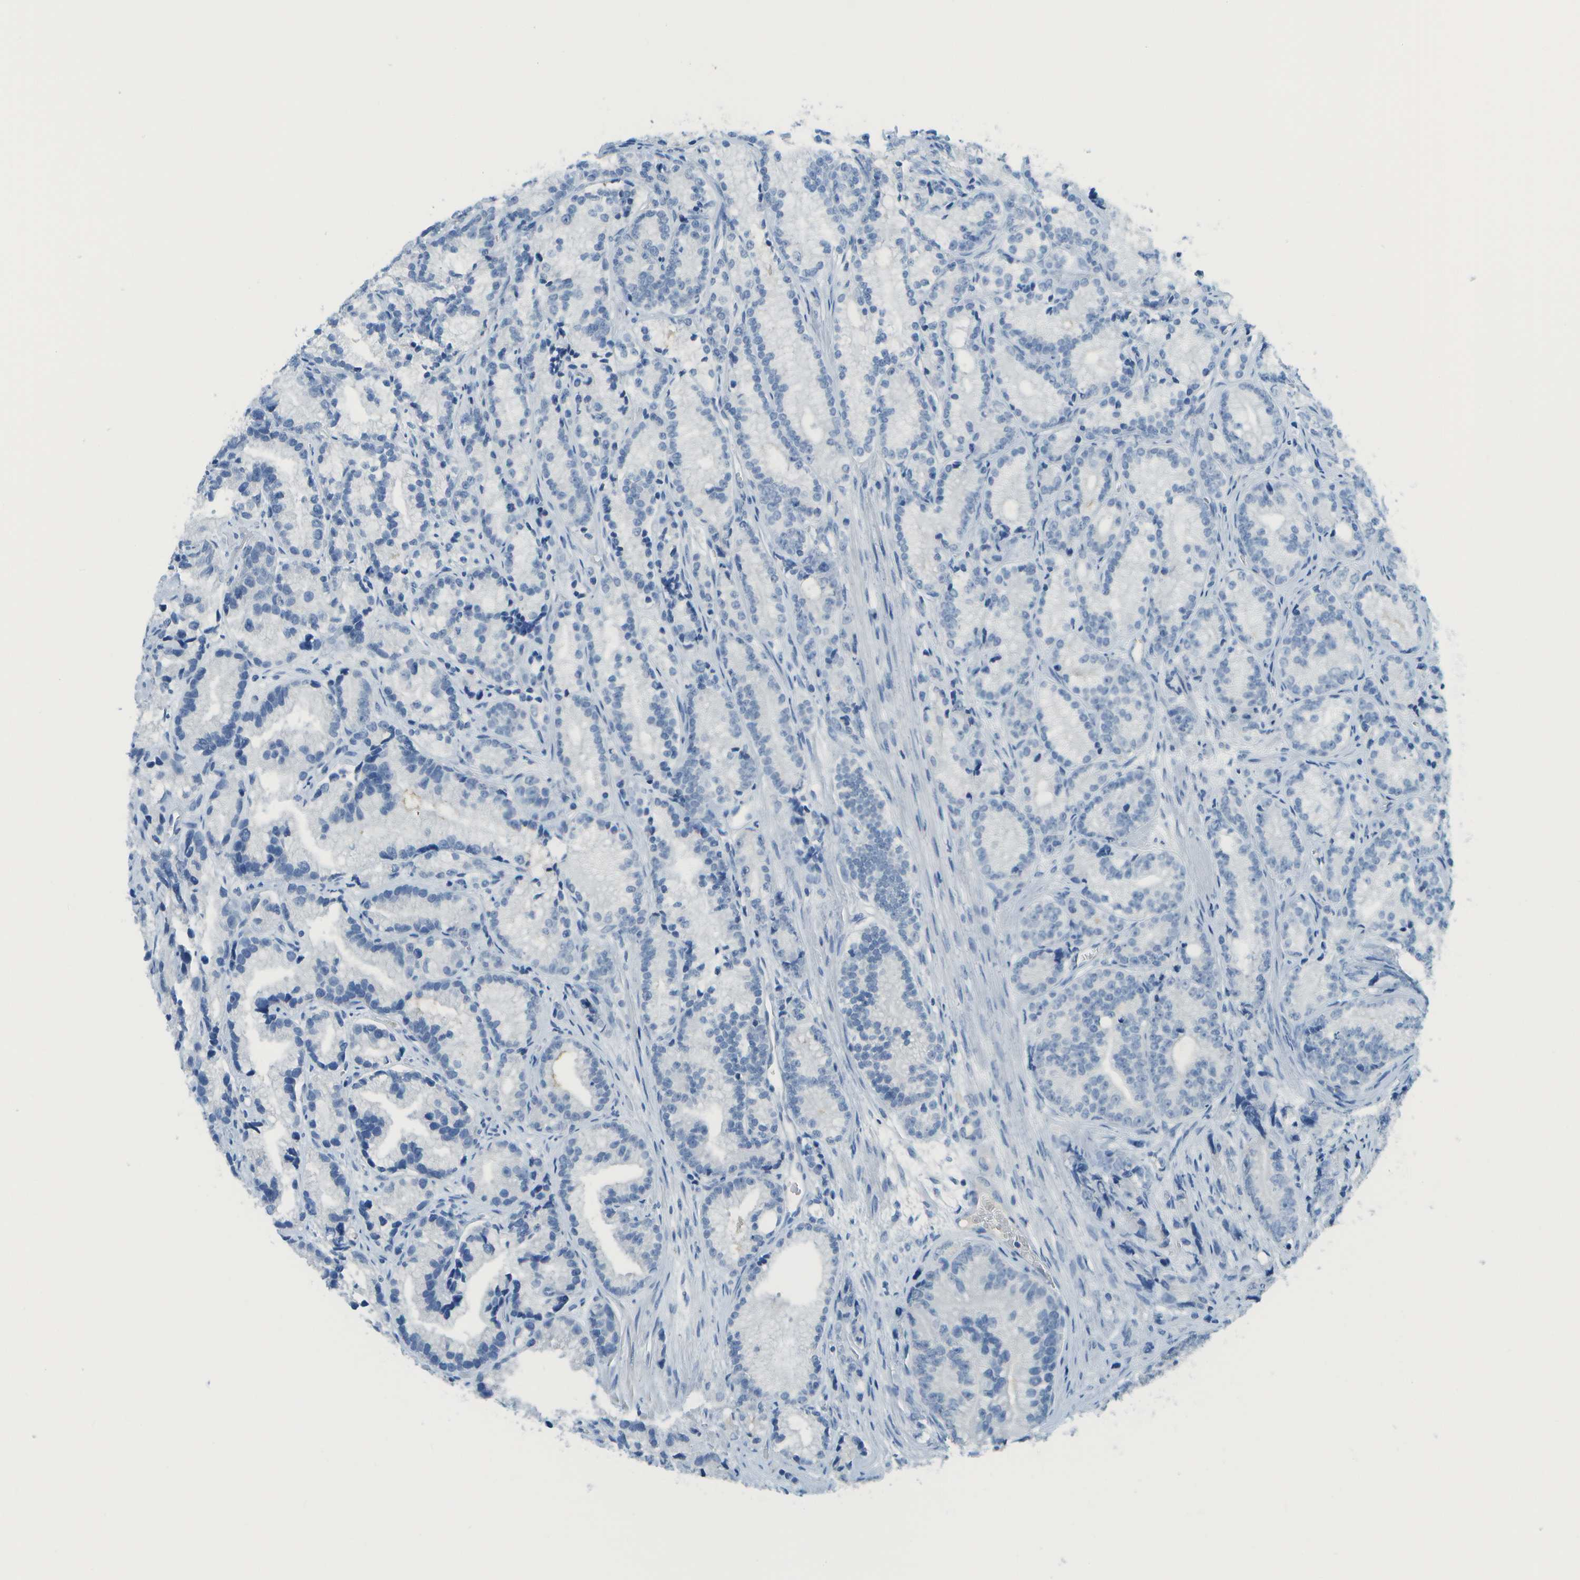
{"staining": {"intensity": "negative", "quantity": "none", "location": "none"}, "tissue": "prostate cancer", "cell_type": "Tumor cells", "image_type": "cancer", "snomed": [{"axis": "morphology", "description": "Adenocarcinoma, Low grade"}, {"axis": "topography", "description": "Prostate"}], "caption": "Immunohistochemistry (IHC) histopathology image of prostate cancer stained for a protein (brown), which displays no staining in tumor cells.", "gene": "C1S", "patient": {"sex": "male", "age": 89}}